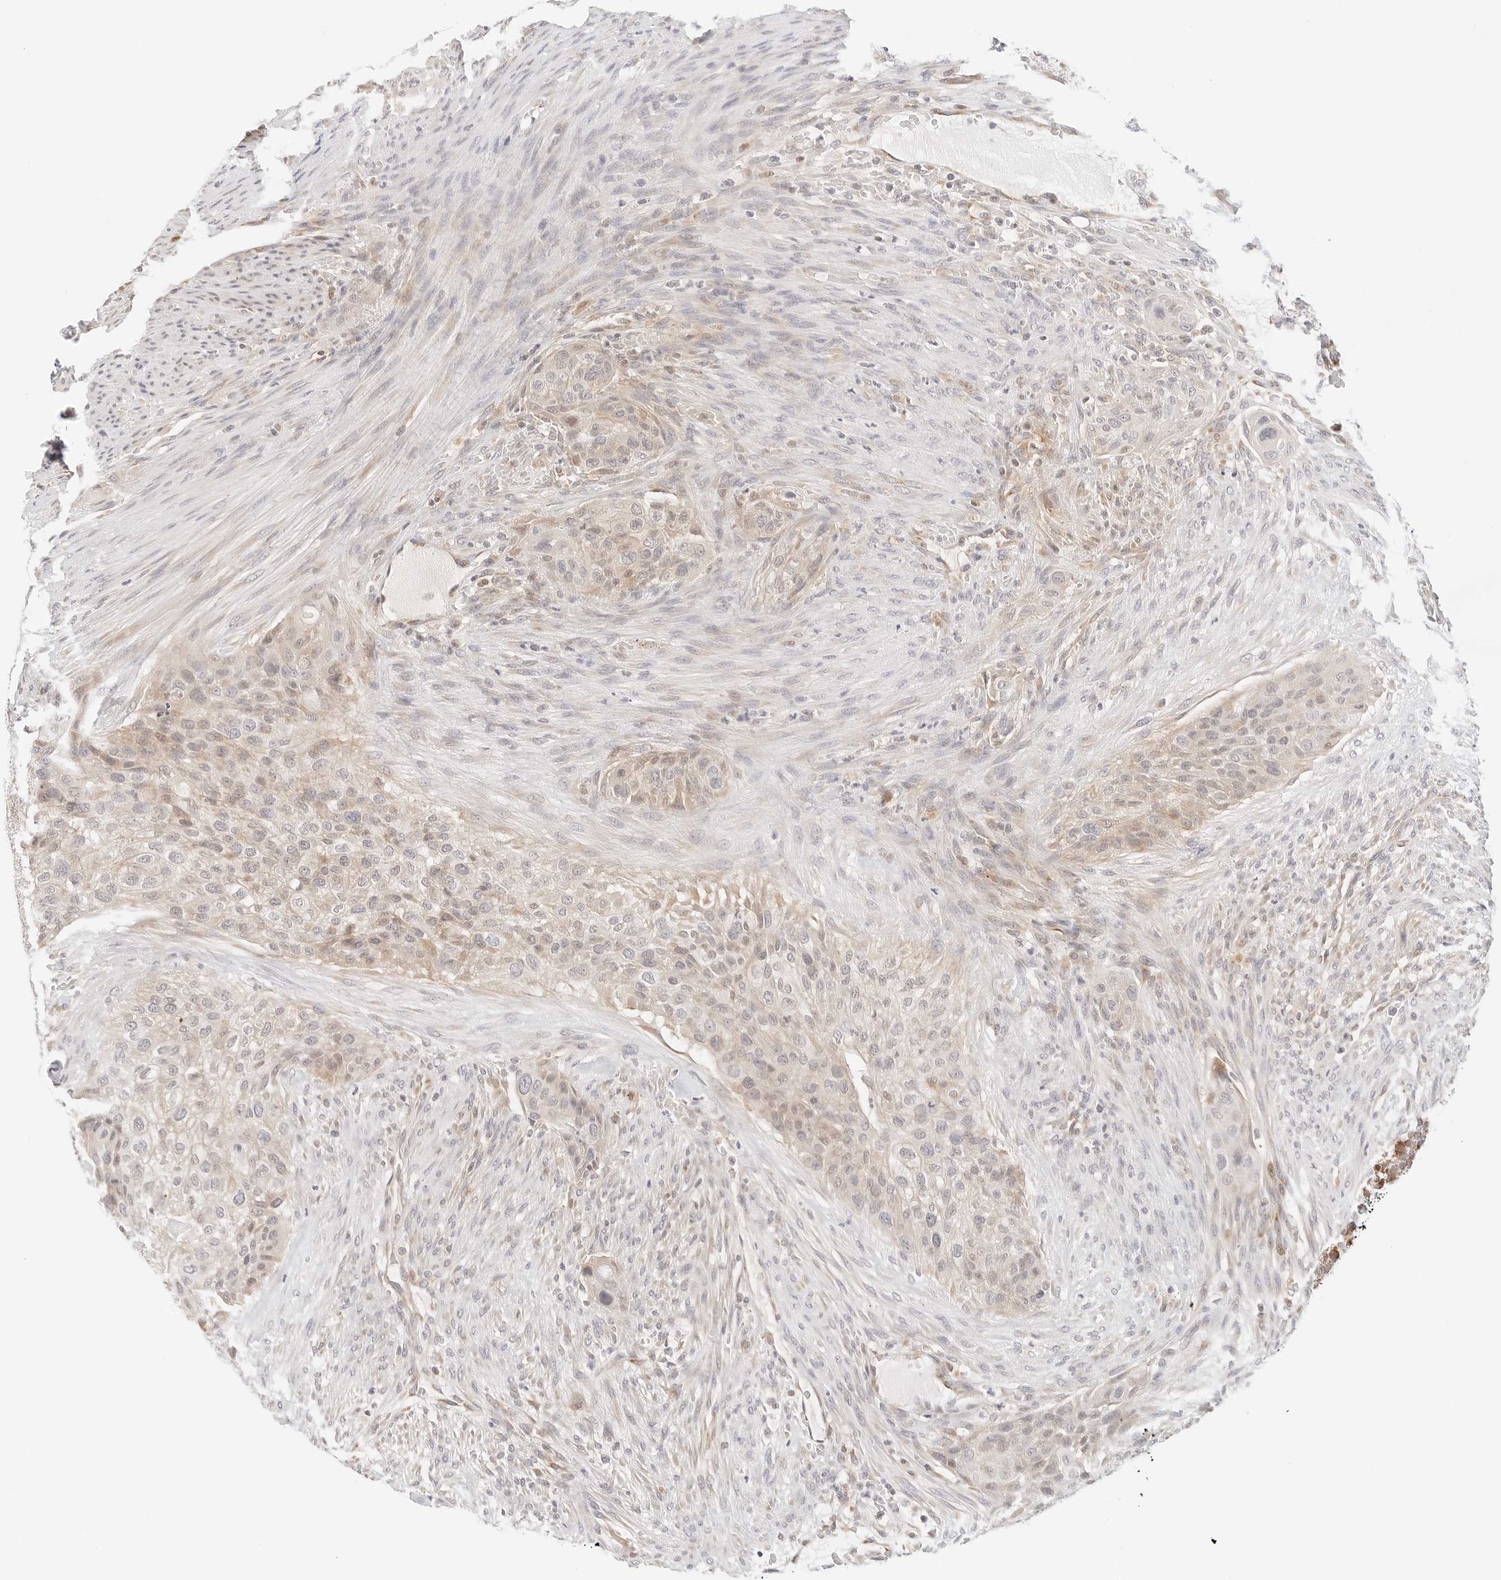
{"staining": {"intensity": "weak", "quantity": ">75%", "location": "cytoplasmic/membranous"}, "tissue": "urothelial cancer", "cell_type": "Tumor cells", "image_type": "cancer", "snomed": [{"axis": "morphology", "description": "Urothelial carcinoma, High grade"}, {"axis": "topography", "description": "Urinary bladder"}], "caption": "Approximately >75% of tumor cells in urothelial cancer exhibit weak cytoplasmic/membranous protein staining as visualized by brown immunohistochemical staining.", "gene": "ERO1B", "patient": {"sex": "male", "age": 35}}